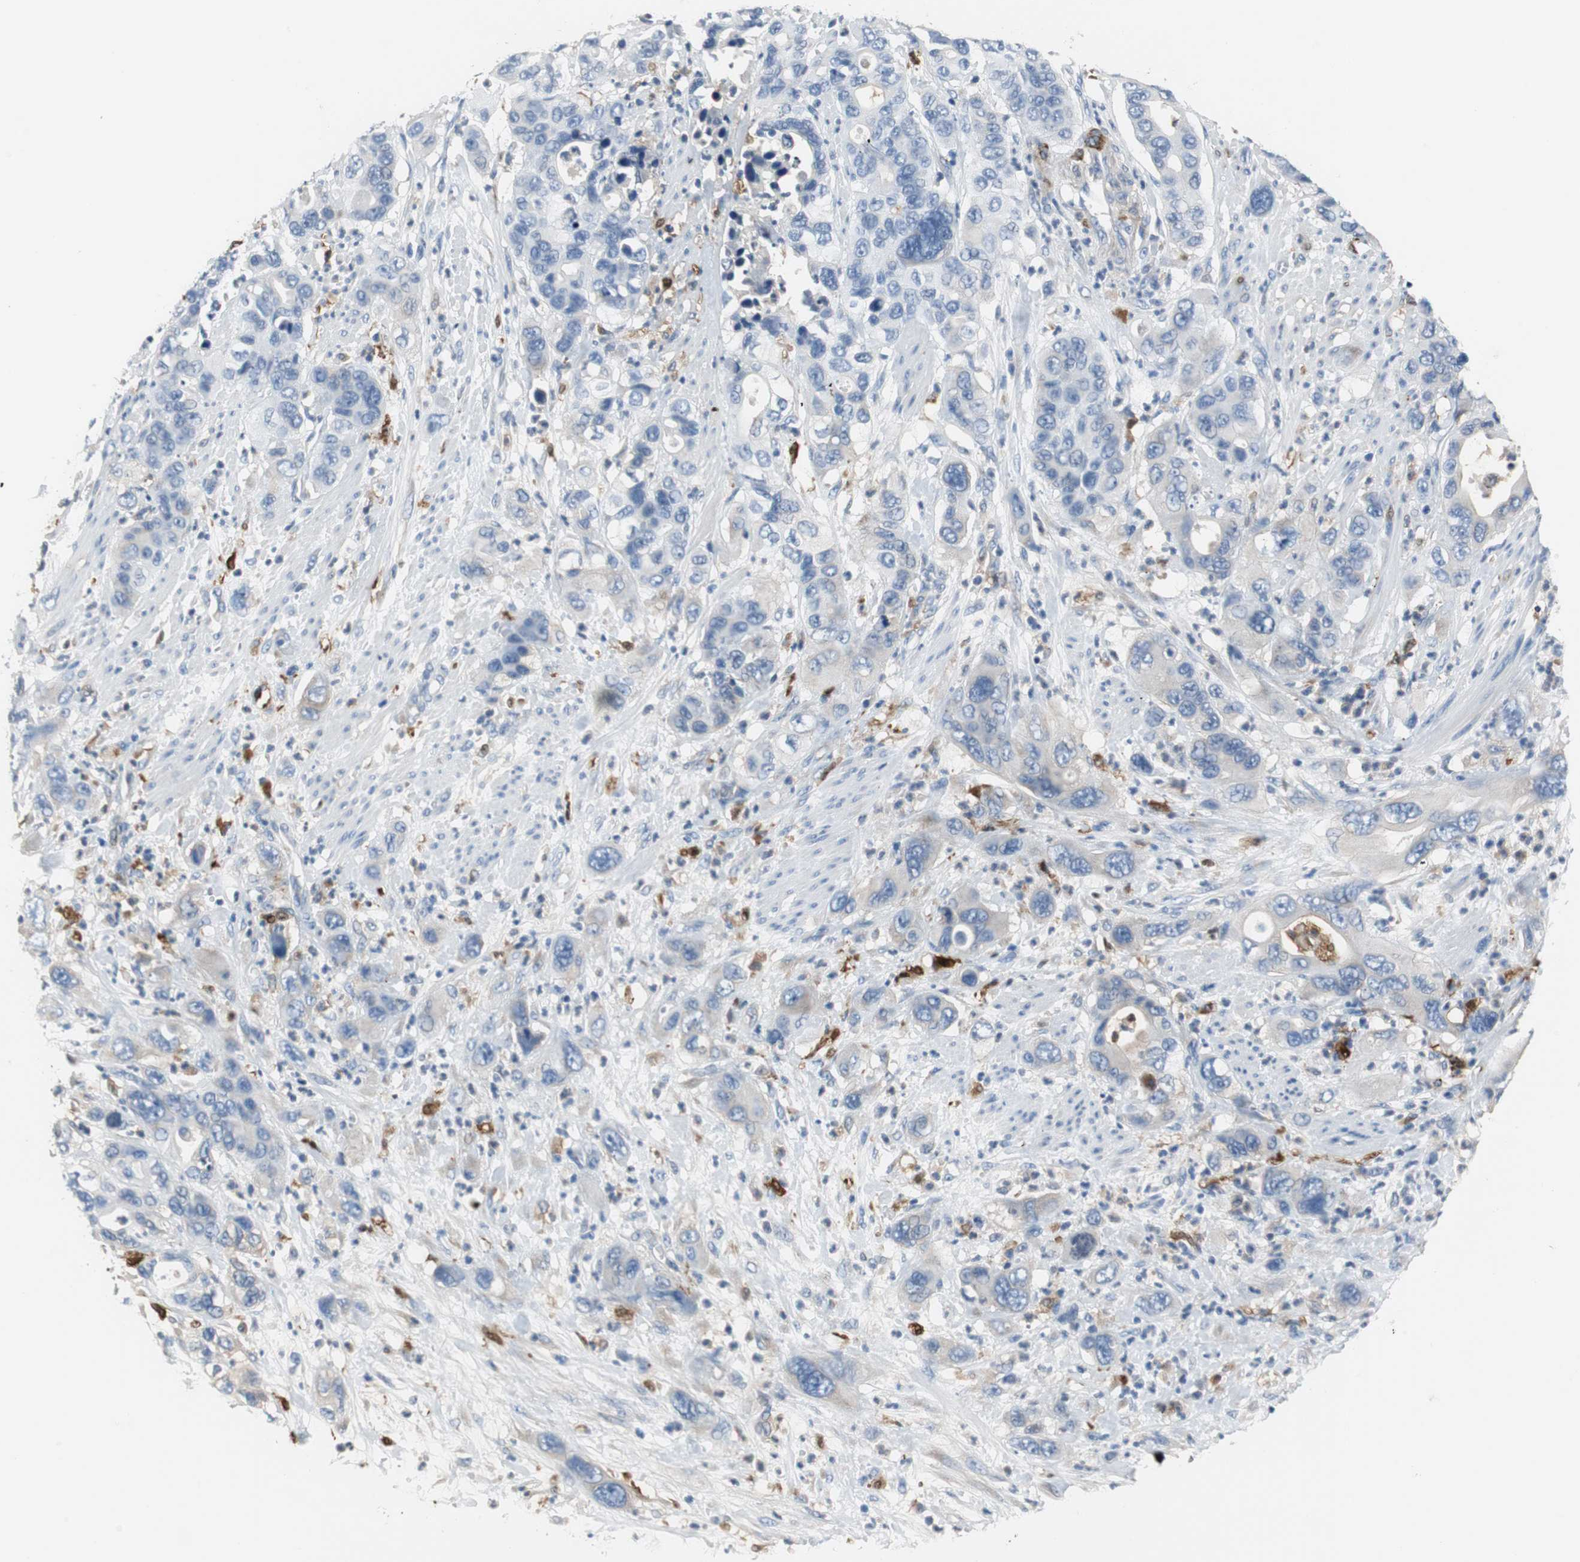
{"staining": {"intensity": "negative", "quantity": "none", "location": "none"}, "tissue": "pancreatic cancer", "cell_type": "Tumor cells", "image_type": "cancer", "snomed": [{"axis": "morphology", "description": "Adenocarcinoma, NOS"}, {"axis": "topography", "description": "Pancreas"}], "caption": "This is a histopathology image of immunohistochemistry staining of adenocarcinoma (pancreatic), which shows no staining in tumor cells.", "gene": "PI15", "patient": {"sex": "female", "age": 71}}